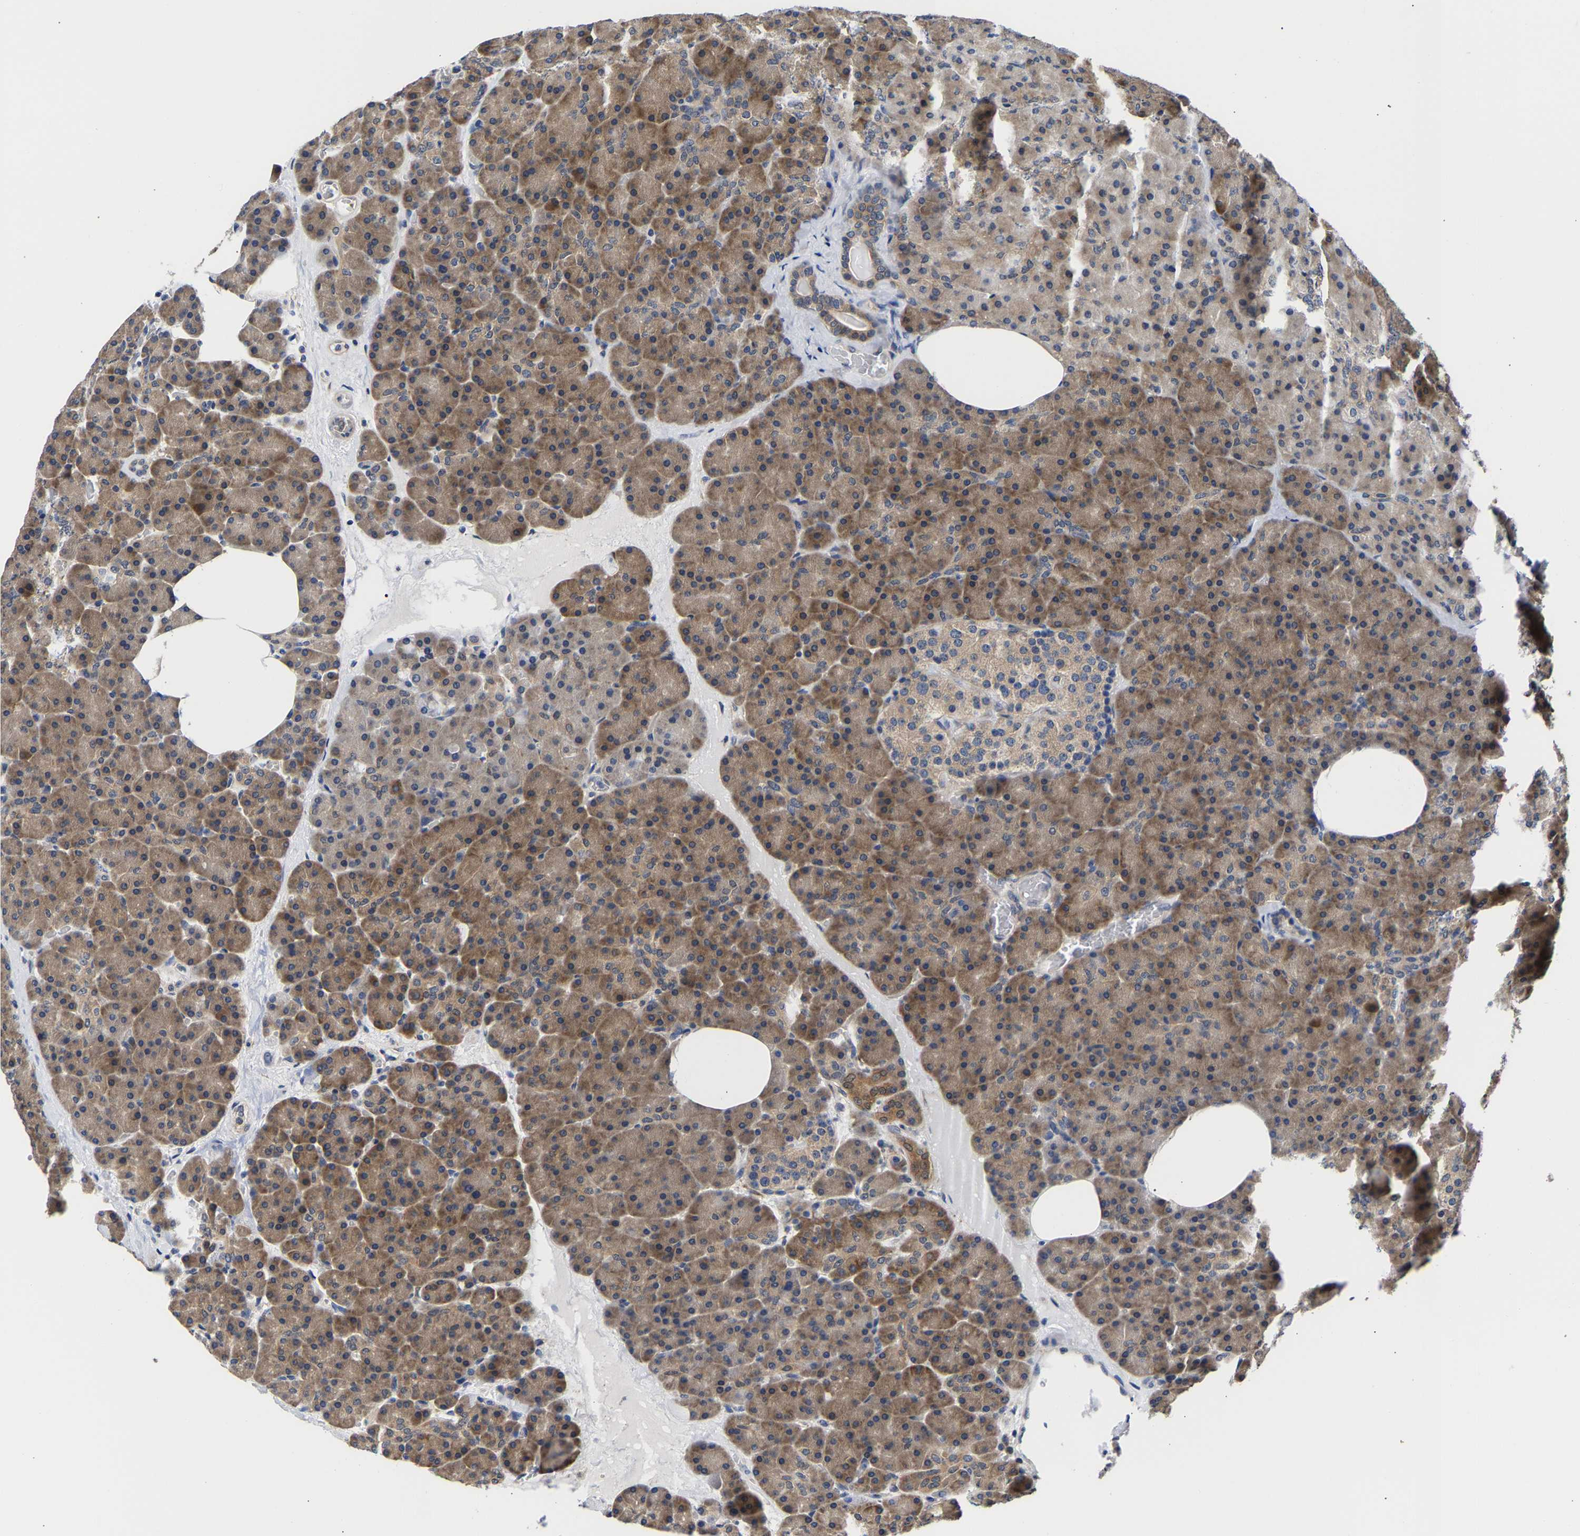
{"staining": {"intensity": "moderate", "quantity": ">75%", "location": "cytoplasmic/membranous"}, "tissue": "pancreas", "cell_type": "Exocrine glandular cells", "image_type": "normal", "snomed": [{"axis": "morphology", "description": "Normal tissue, NOS"}, {"axis": "morphology", "description": "Carcinoid, malignant, NOS"}, {"axis": "topography", "description": "Pancreas"}], "caption": "Exocrine glandular cells display moderate cytoplasmic/membranous expression in about >75% of cells in unremarkable pancreas.", "gene": "CCDC6", "patient": {"sex": "female", "age": 35}}